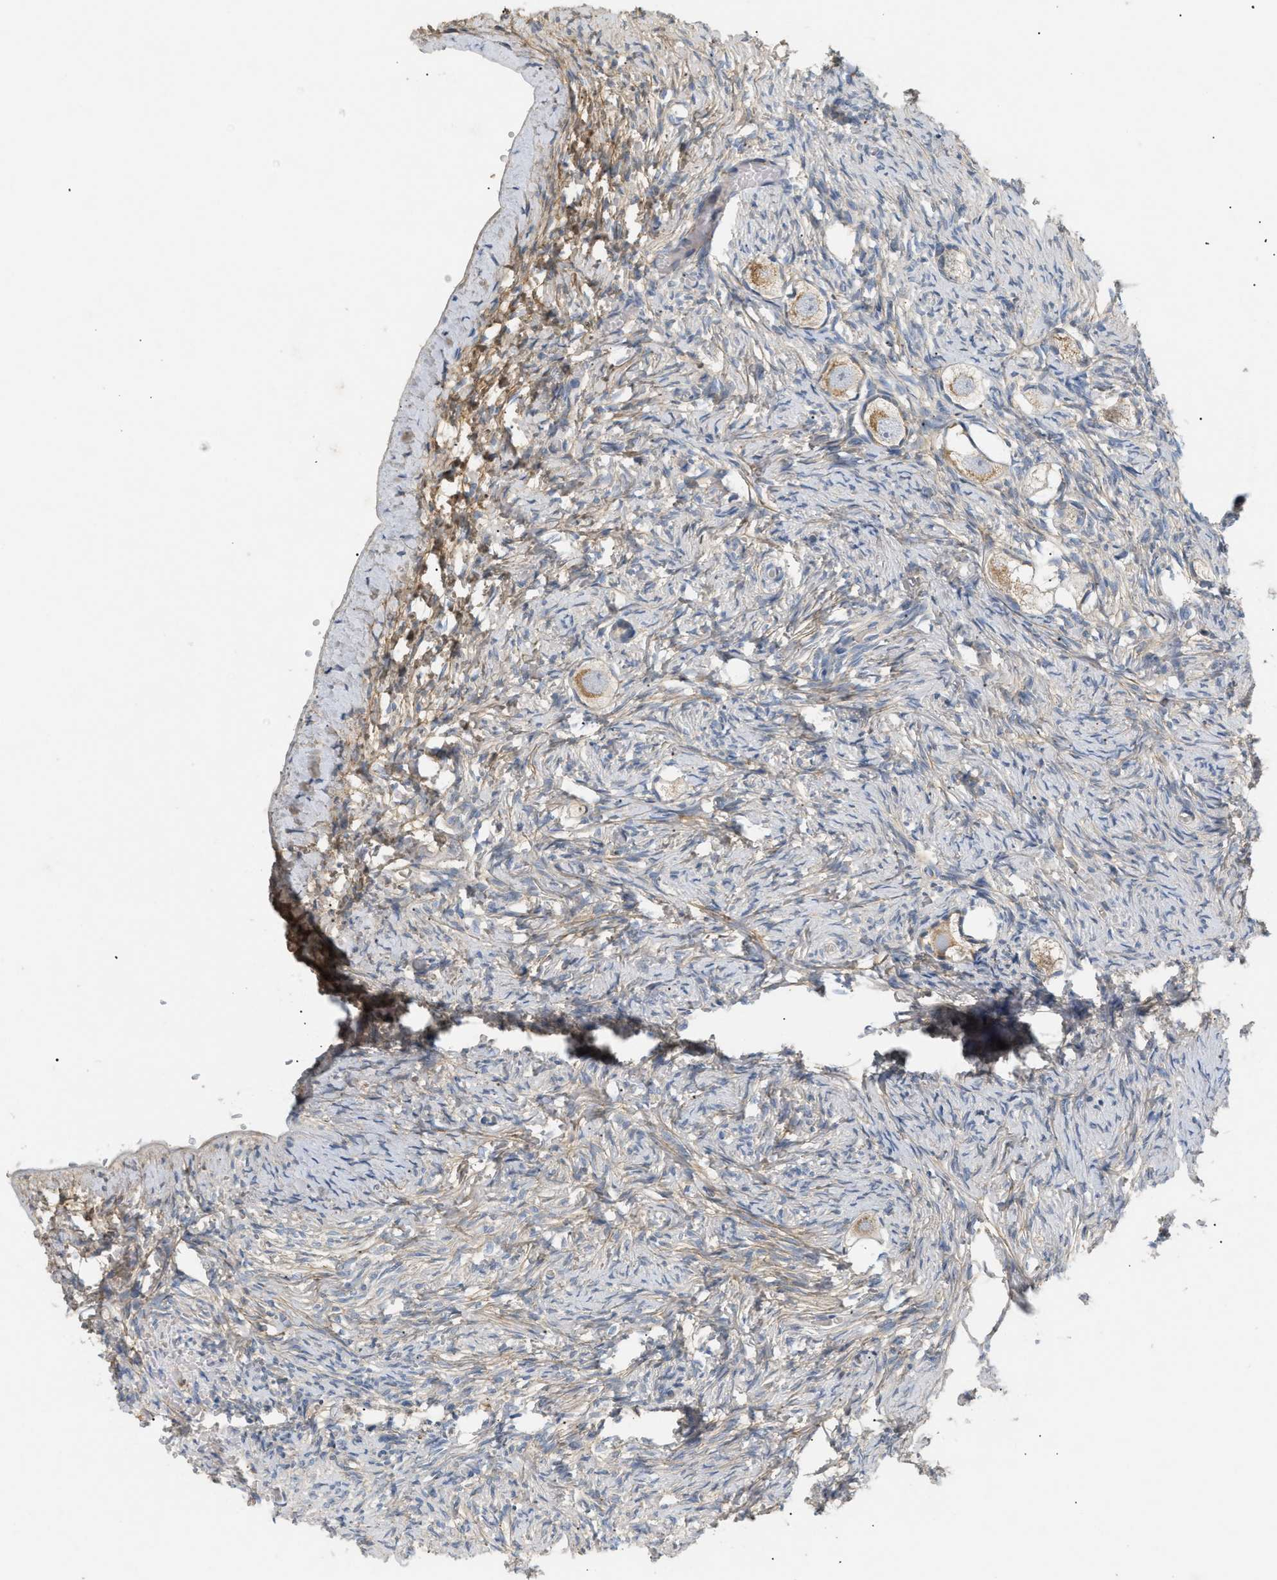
{"staining": {"intensity": "moderate", "quantity": ">75%", "location": "cytoplasmic/membranous"}, "tissue": "ovary", "cell_type": "Follicle cells", "image_type": "normal", "snomed": [{"axis": "morphology", "description": "Normal tissue, NOS"}, {"axis": "topography", "description": "Ovary"}], "caption": "Ovary stained with DAB (3,3'-diaminobenzidine) immunohistochemistry (IHC) exhibits medium levels of moderate cytoplasmic/membranous positivity in approximately >75% of follicle cells.", "gene": "FARS2", "patient": {"sex": "female", "age": 27}}